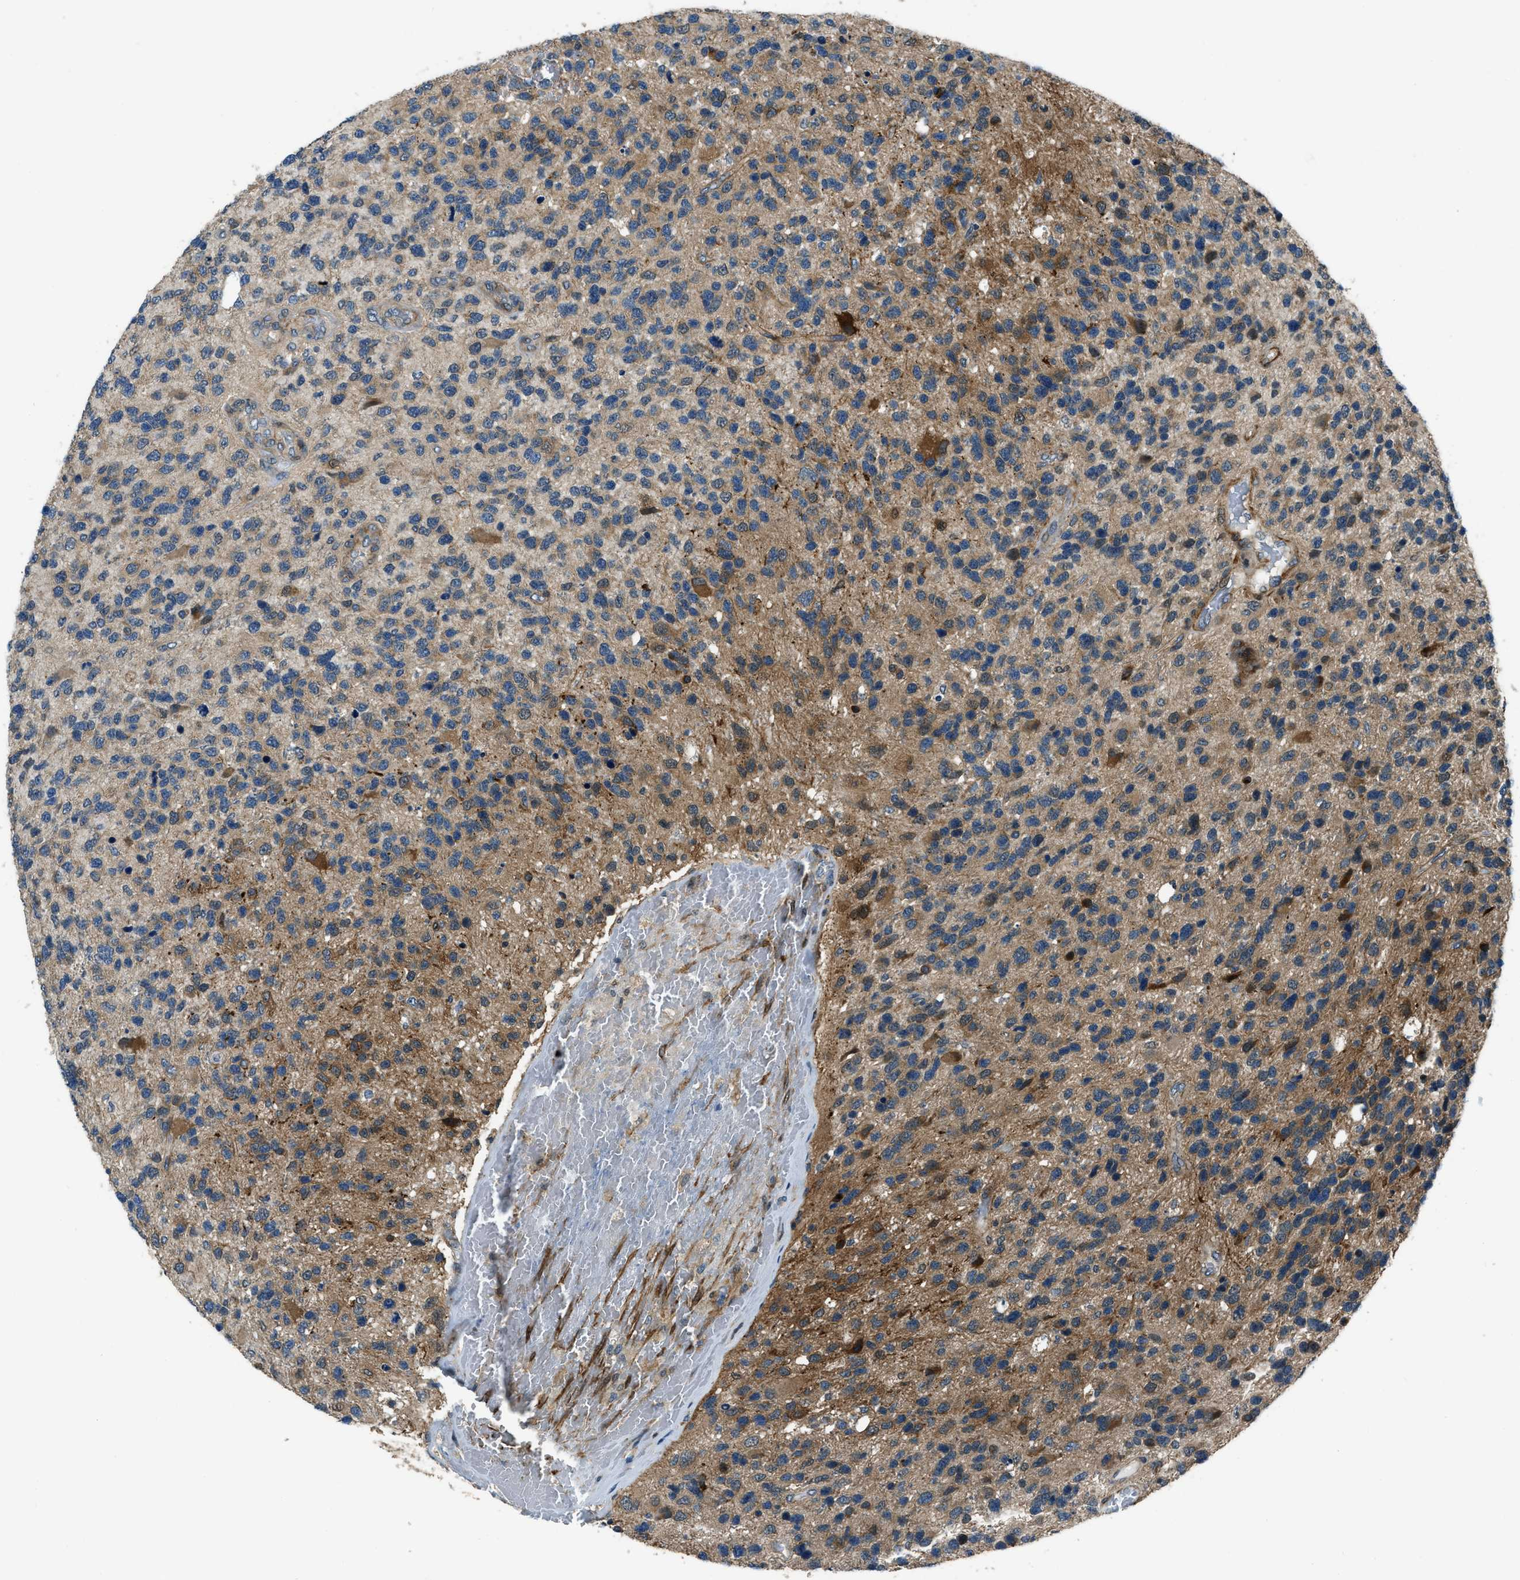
{"staining": {"intensity": "moderate", "quantity": "25%-75%", "location": "cytoplasmic/membranous"}, "tissue": "glioma", "cell_type": "Tumor cells", "image_type": "cancer", "snomed": [{"axis": "morphology", "description": "Glioma, malignant, High grade"}, {"axis": "topography", "description": "Brain"}], "caption": "A micrograph of human malignant high-grade glioma stained for a protein shows moderate cytoplasmic/membranous brown staining in tumor cells.", "gene": "NUDCD3", "patient": {"sex": "female", "age": 58}}